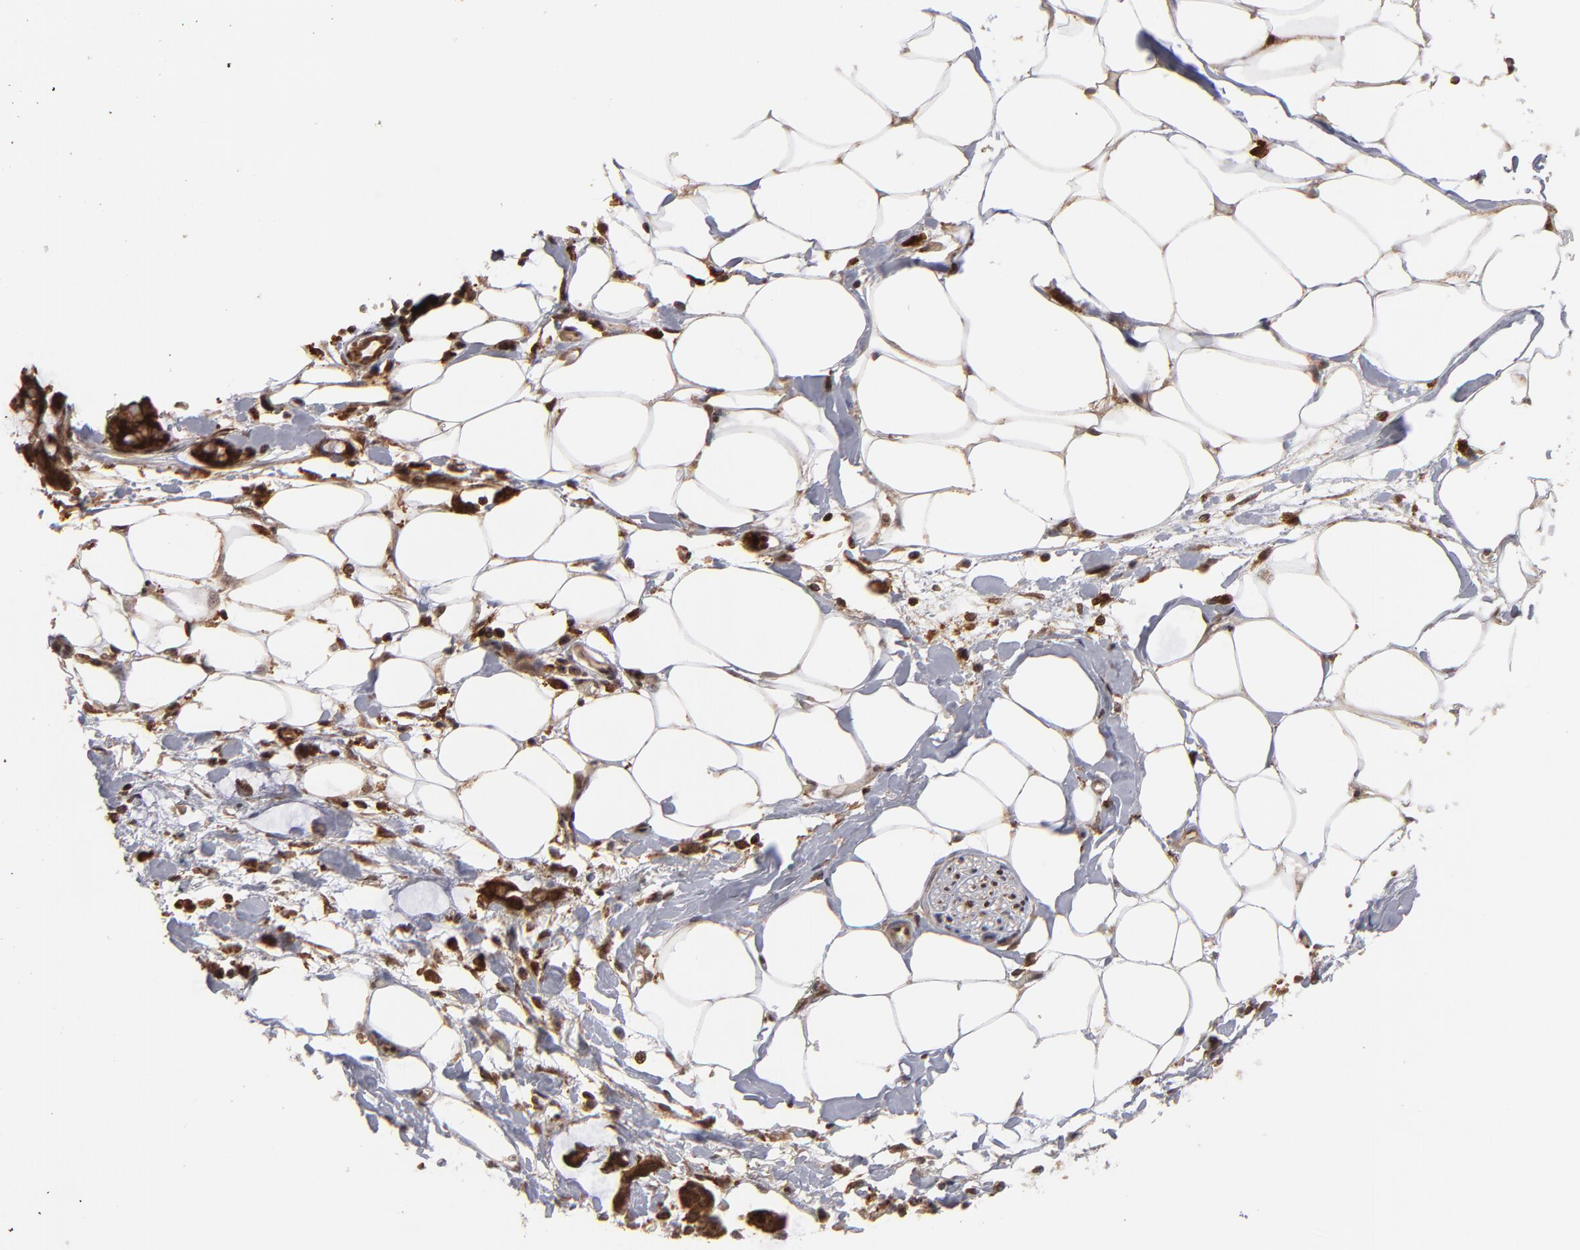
{"staining": {"intensity": "strong", "quantity": ">75%", "location": "cytoplasmic/membranous,nuclear"}, "tissue": "adipose tissue", "cell_type": "Adipocytes", "image_type": "normal", "snomed": [{"axis": "morphology", "description": "Normal tissue, NOS"}, {"axis": "morphology", "description": "Adenocarcinoma, NOS"}, {"axis": "topography", "description": "Colon"}, {"axis": "topography", "description": "Peripheral nerve tissue"}], "caption": "The photomicrograph shows staining of benign adipose tissue, revealing strong cytoplasmic/membranous,nuclear protein staining (brown color) within adipocytes. (brown staining indicates protein expression, while blue staining denotes nuclei).", "gene": "RGS6", "patient": {"sex": "male", "age": 14}}